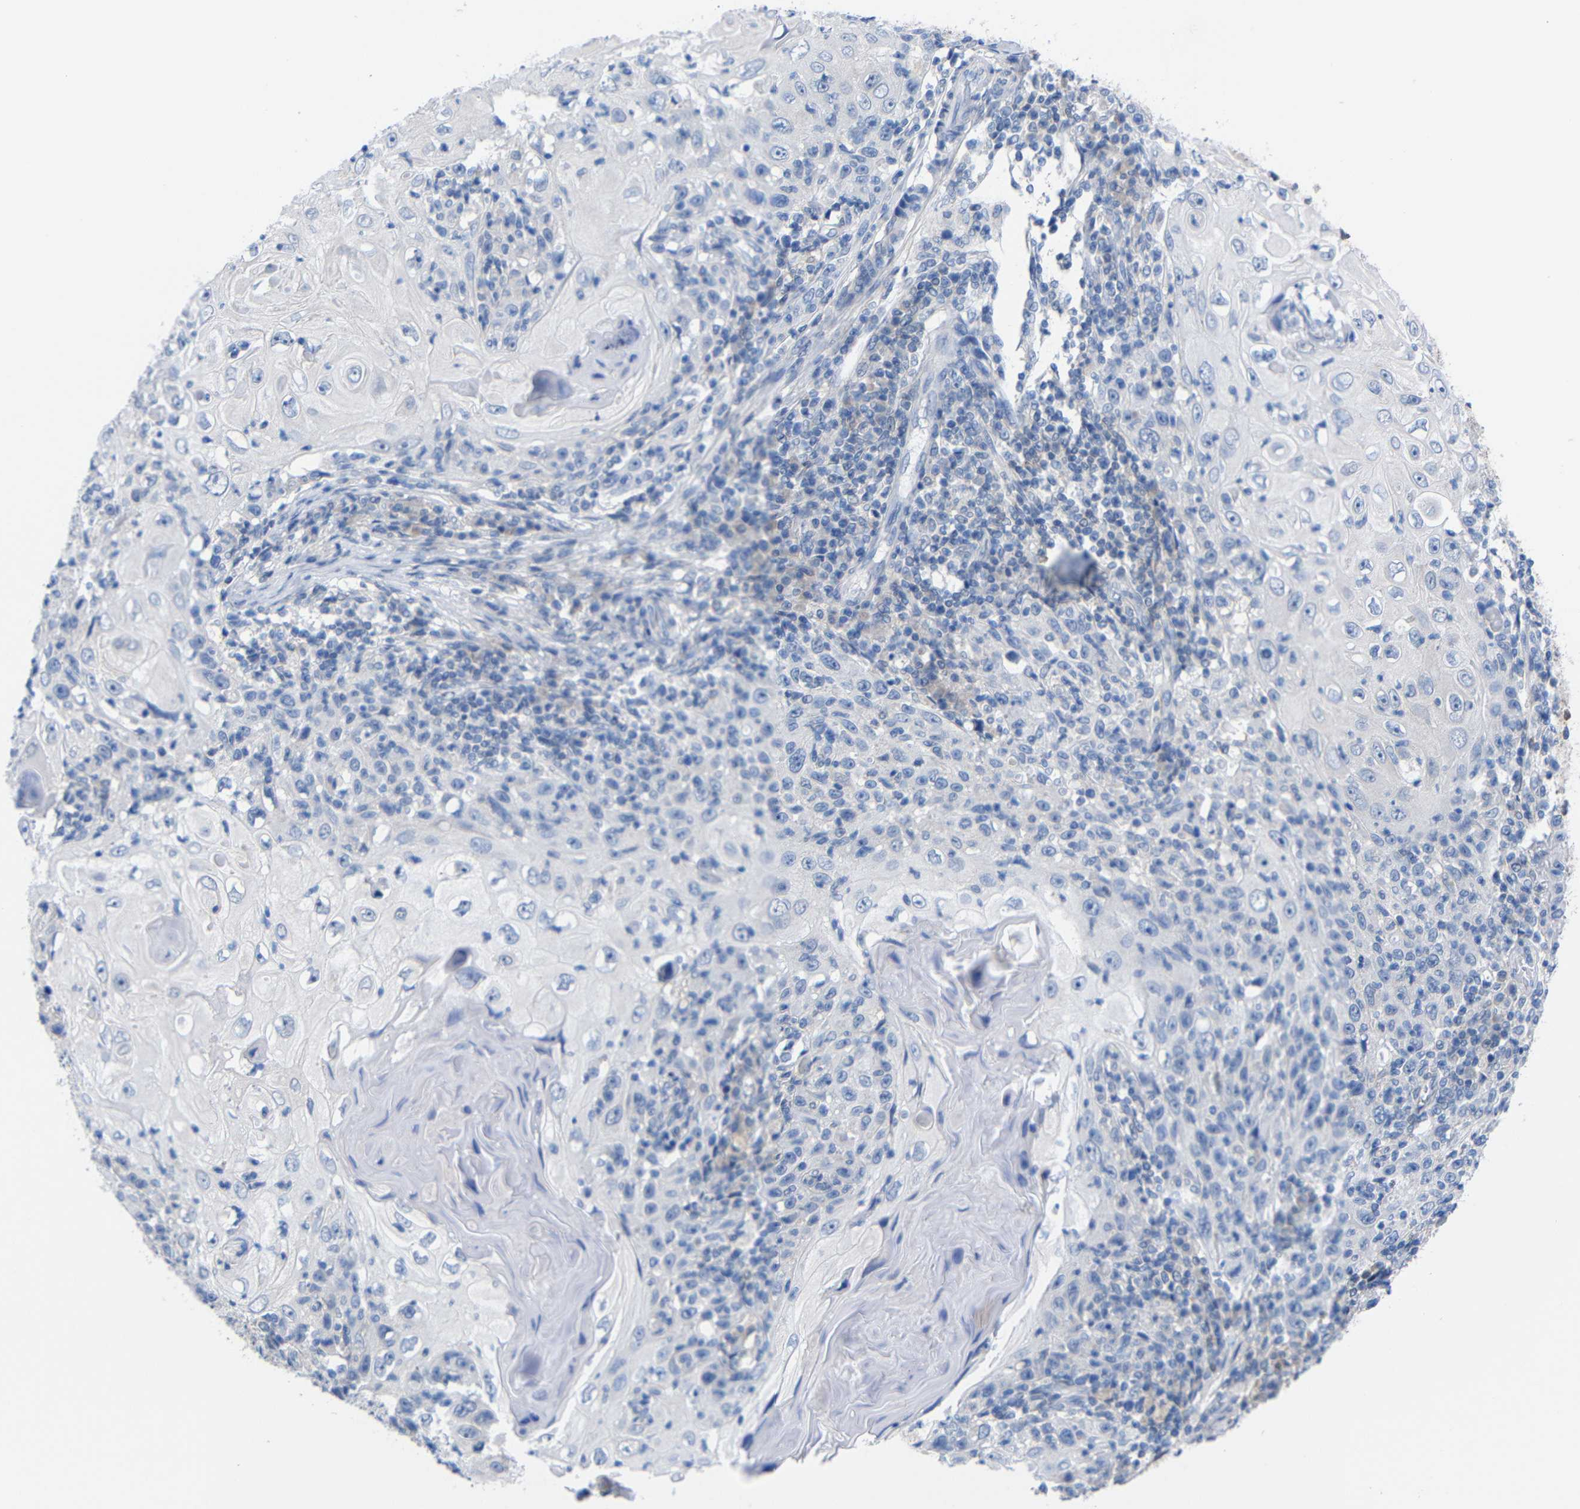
{"staining": {"intensity": "negative", "quantity": "none", "location": "none"}, "tissue": "skin cancer", "cell_type": "Tumor cells", "image_type": "cancer", "snomed": [{"axis": "morphology", "description": "Squamous cell carcinoma, NOS"}, {"axis": "topography", "description": "Skin"}], "caption": "The histopathology image reveals no significant expression in tumor cells of skin cancer (squamous cell carcinoma). Nuclei are stained in blue.", "gene": "PEBP1", "patient": {"sex": "female", "age": 88}}